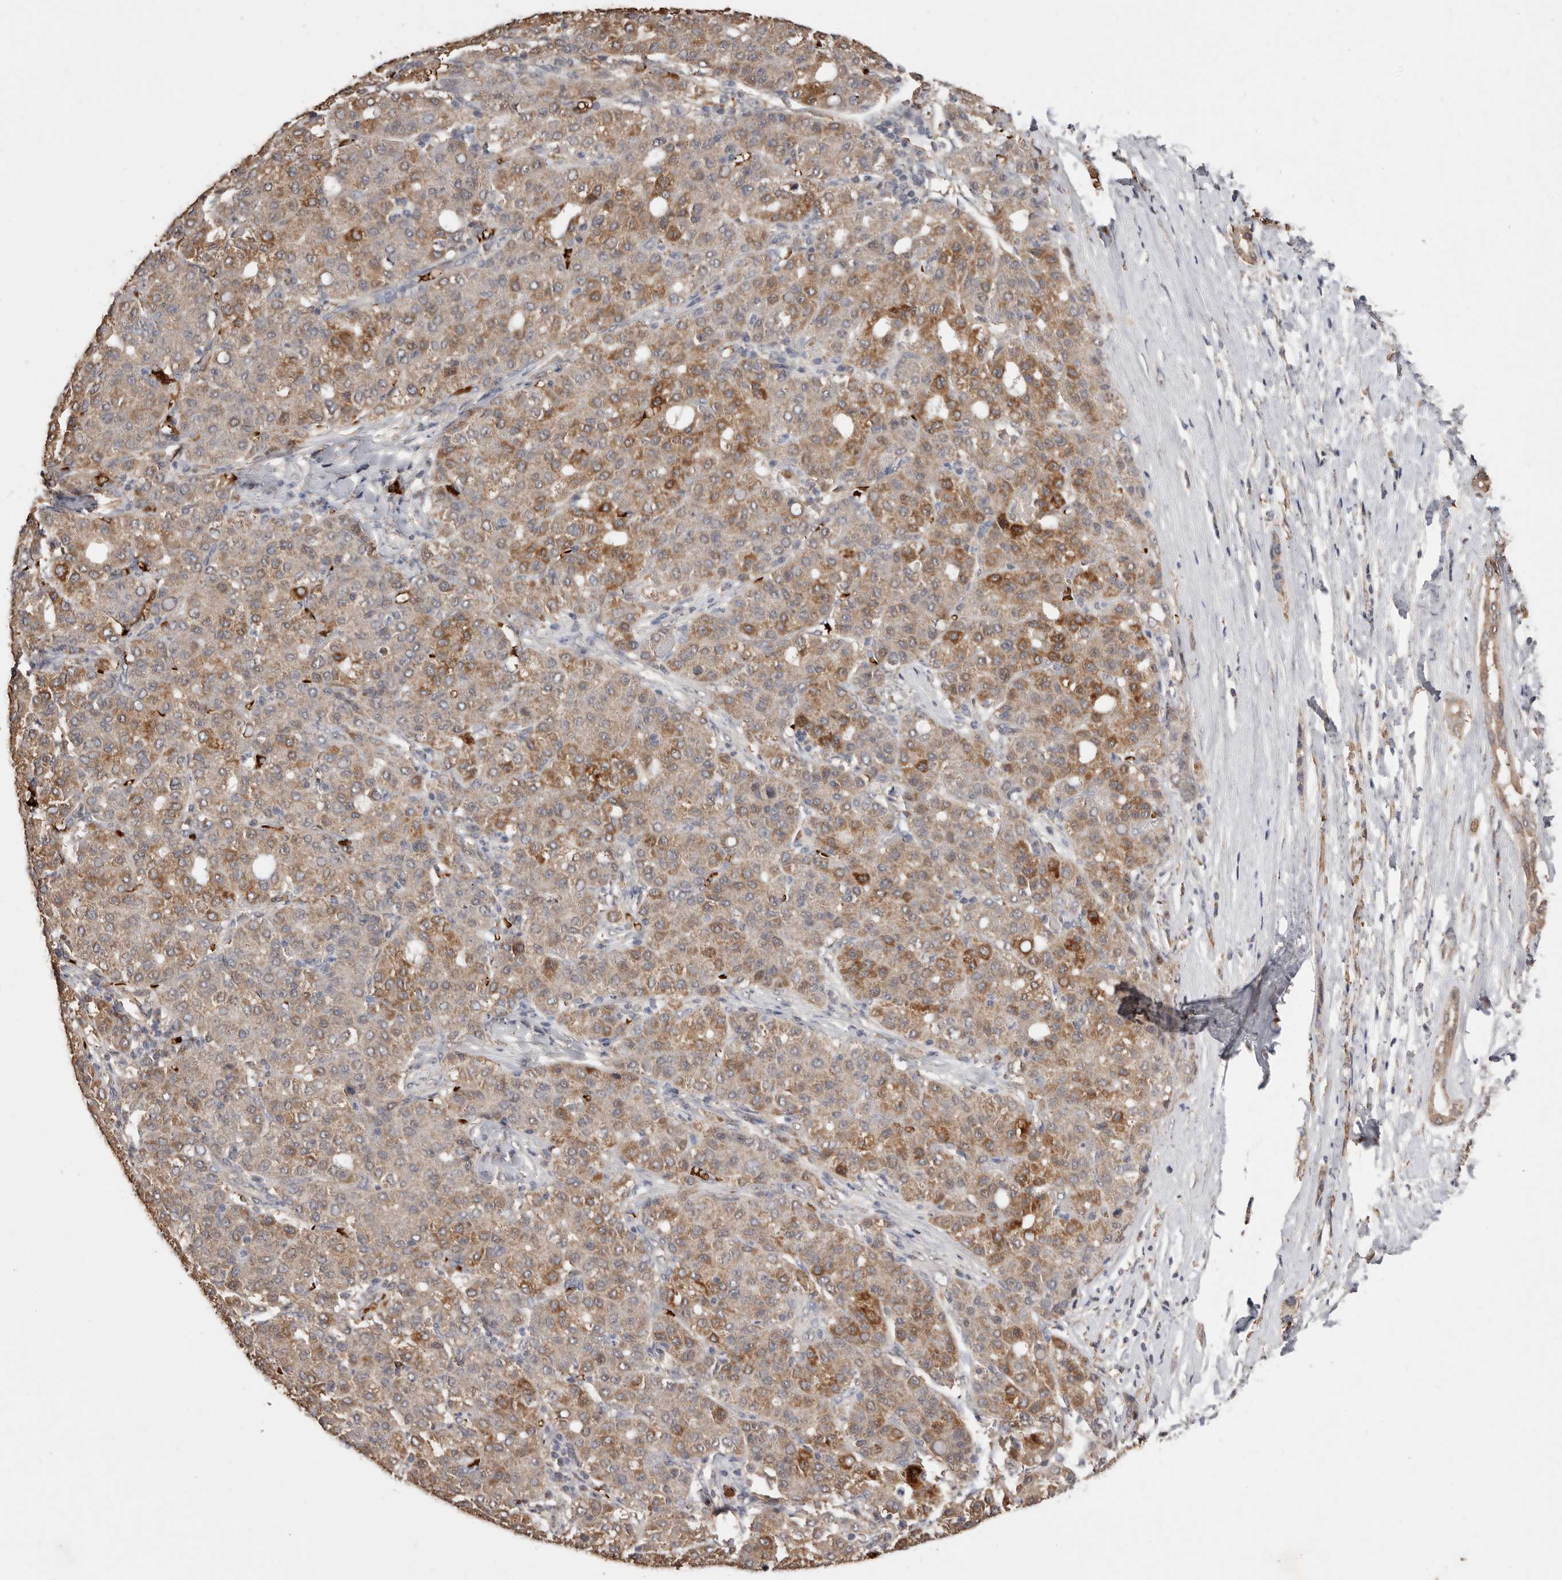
{"staining": {"intensity": "moderate", "quantity": "25%-75%", "location": "cytoplasmic/membranous"}, "tissue": "liver cancer", "cell_type": "Tumor cells", "image_type": "cancer", "snomed": [{"axis": "morphology", "description": "Carcinoma, Hepatocellular, NOS"}, {"axis": "topography", "description": "Liver"}], "caption": "An image showing moderate cytoplasmic/membranous expression in approximately 25%-75% of tumor cells in liver hepatocellular carcinoma, as visualized by brown immunohistochemical staining.", "gene": "GRAMD2A", "patient": {"sex": "male", "age": 65}}